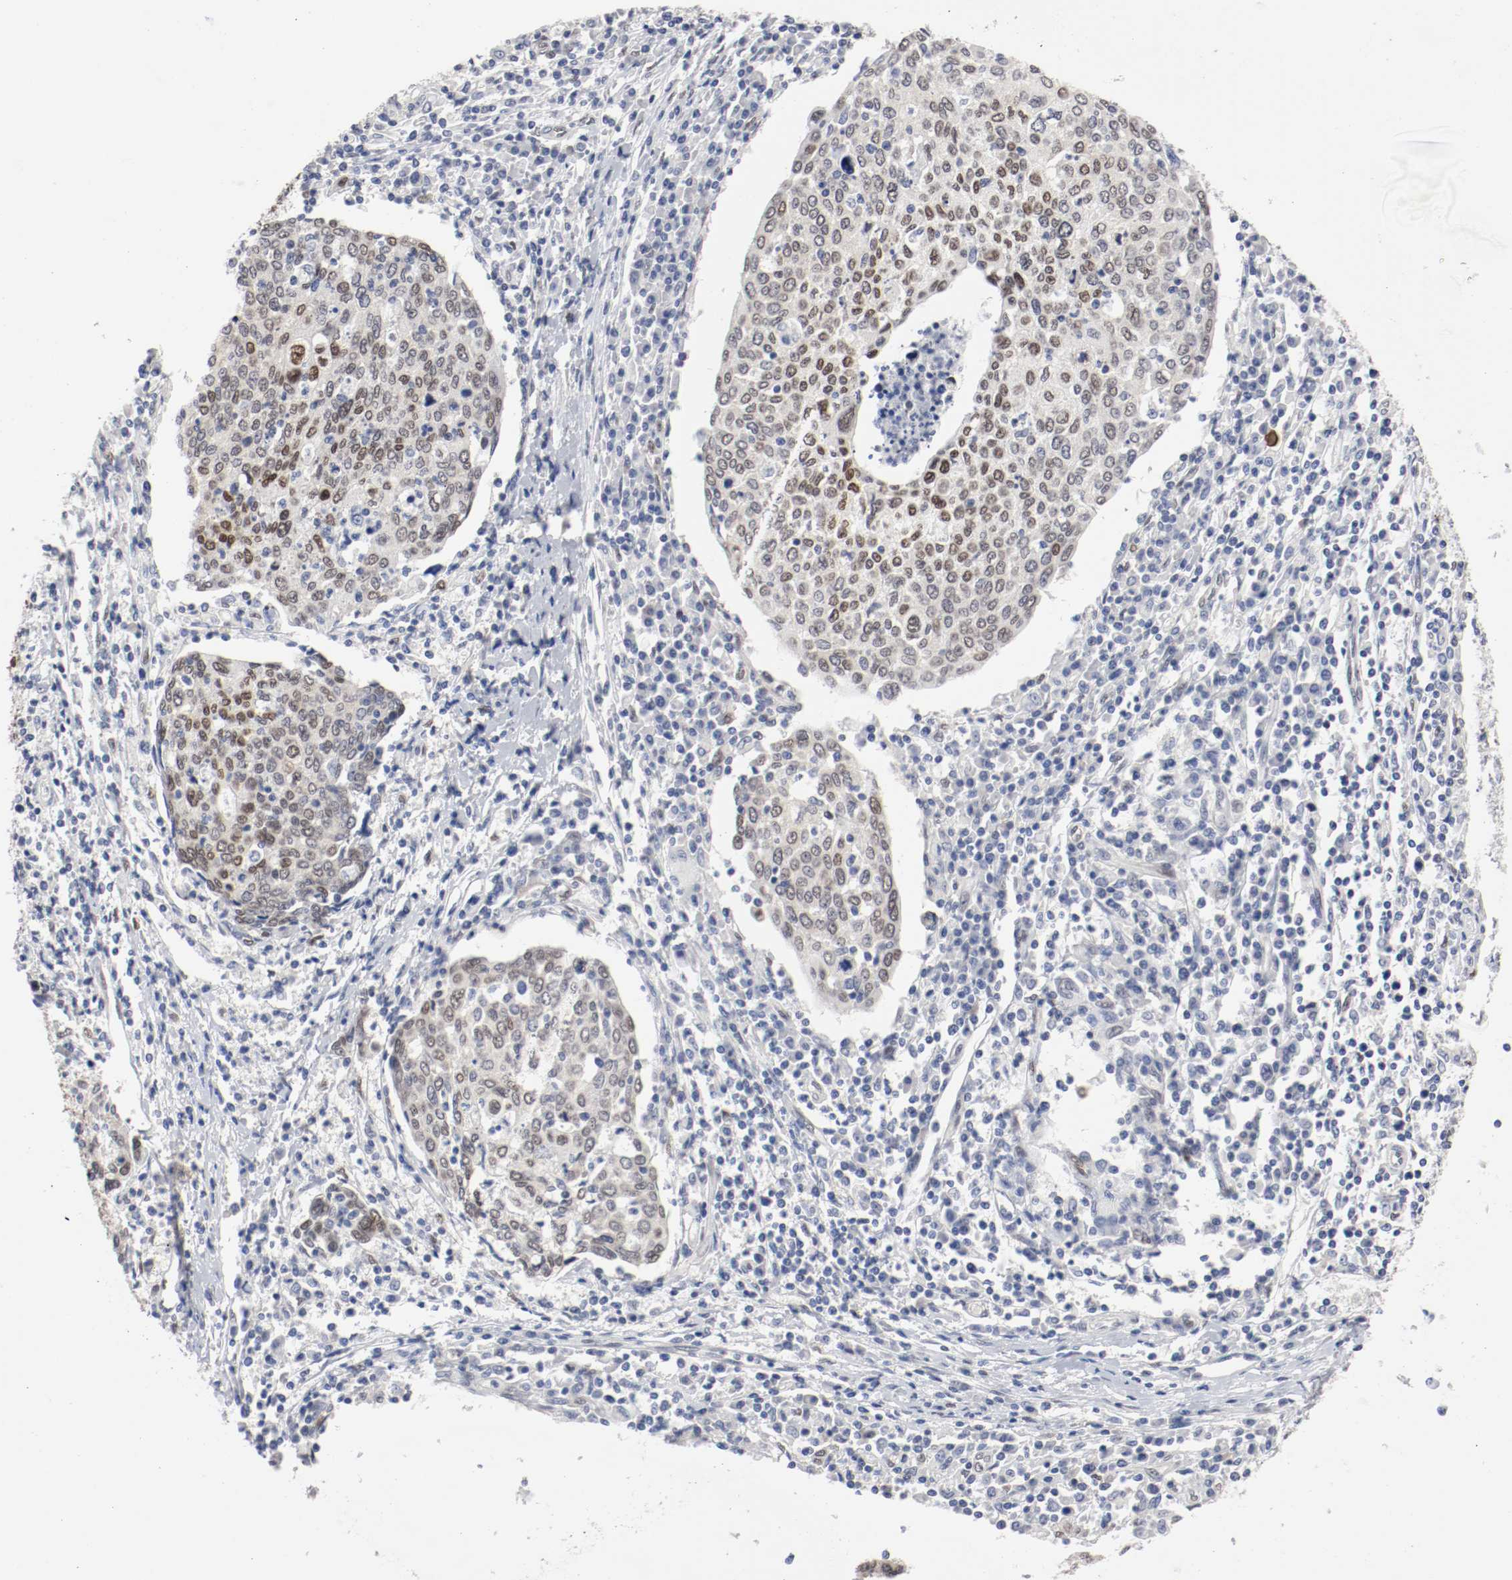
{"staining": {"intensity": "moderate", "quantity": "25%-75%", "location": "nuclear"}, "tissue": "cervical cancer", "cell_type": "Tumor cells", "image_type": "cancer", "snomed": [{"axis": "morphology", "description": "Squamous cell carcinoma, NOS"}, {"axis": "topography", "description": "Cervix"}], "caption": "A medium amount of moderate nuclear positivity is identified in approximately 25%-75% of tumor cells in cervical cancer (squamous cell carcinoma) tissue.", "gene": "FOSL2", "patient": {"sex": "female", "age": 40}}